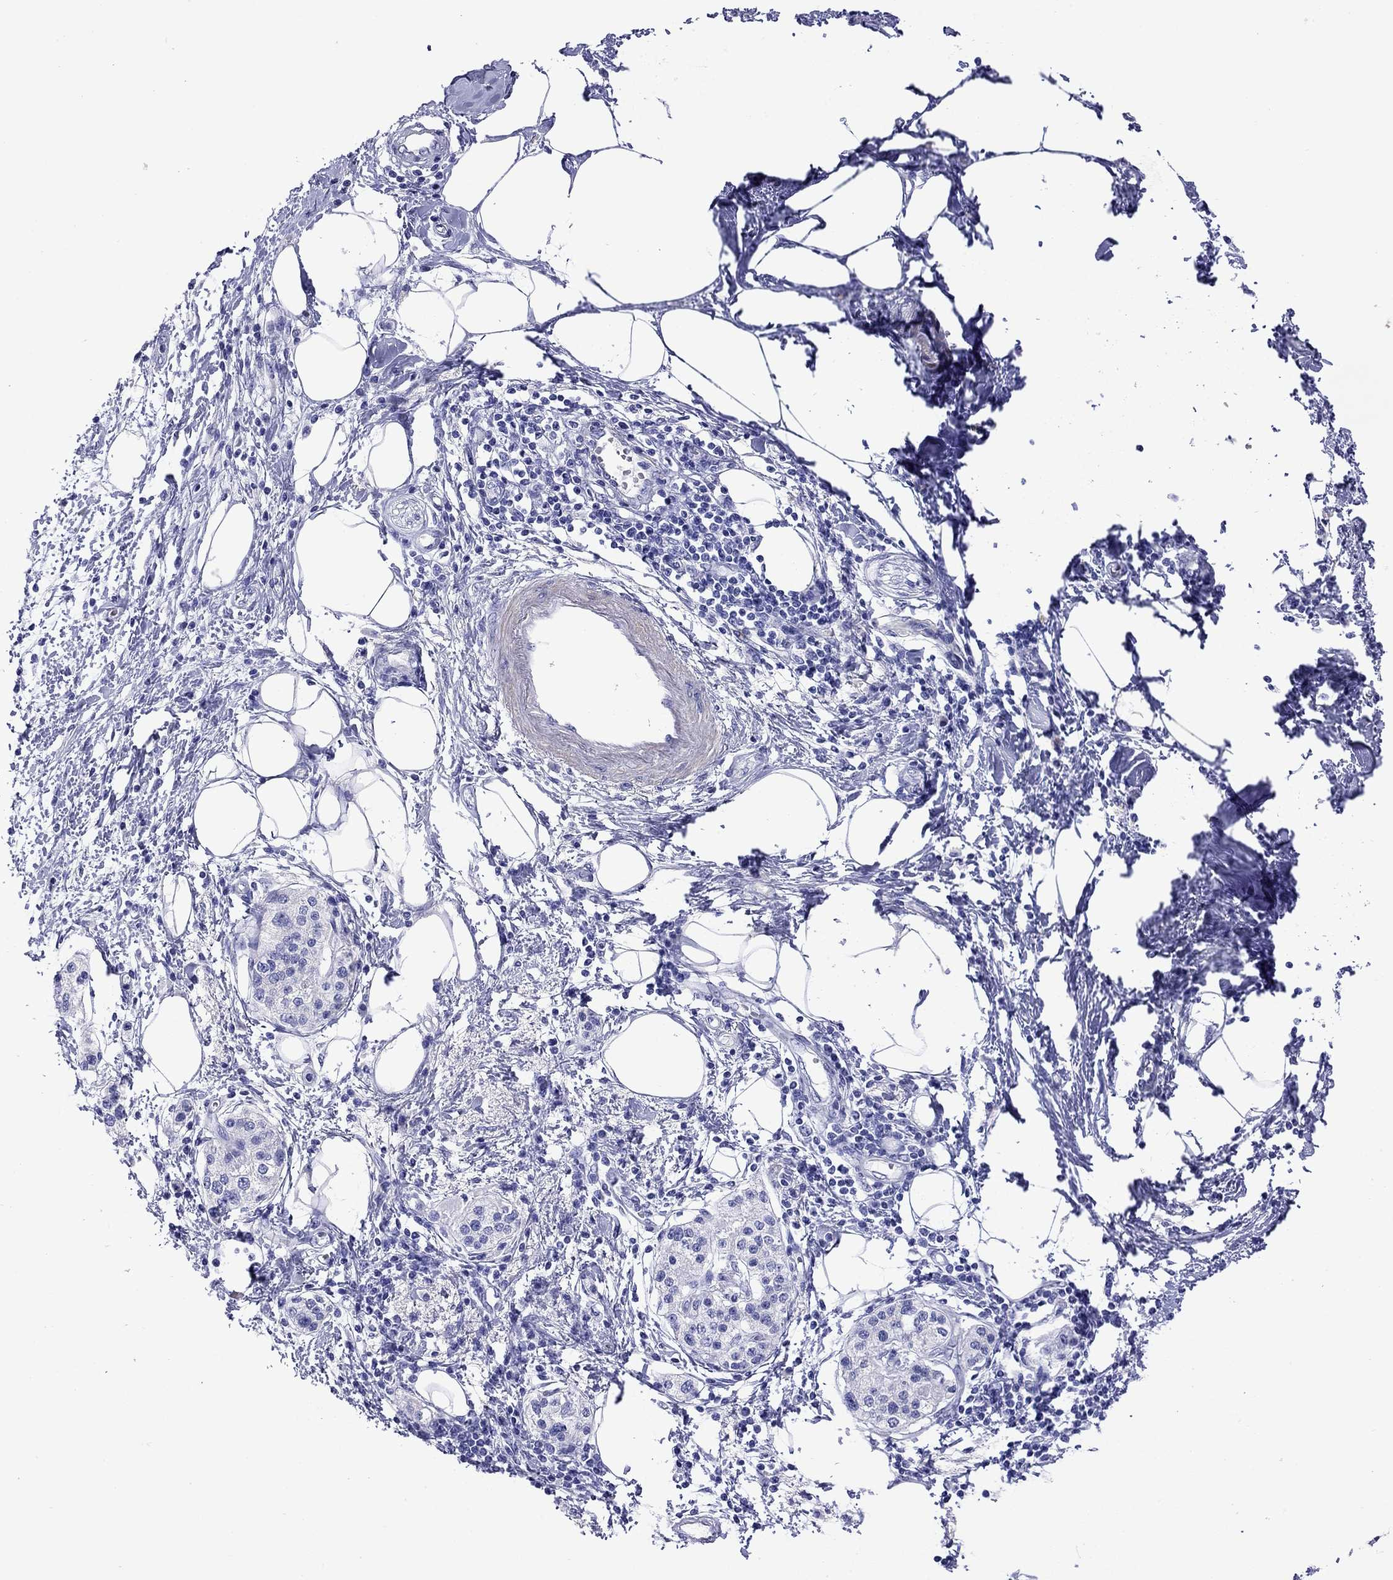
{"staining": {"intensity": "negative", "quantity": "none", "location": "none"}, "tissue": "pancreatic cancer", "cell_type": "Tumor cells", "image_type": "cancer", "snomed": [{"axis": "morphology", "description": "Normal tissue, NOS"}, {"axis": "morphology", "description": "Adenocarcinoma, NOS"}, {"axis": "topography", "description": "Pancreas"}, {"axis": "topography", "description": "Duodenum"}], "caption": "DAB immunohistochemical staining of human adenocarcinoma (pancreatic) shows no significant positivity in tumor cells.", "gene": "KIAA2012", "patient": {"sex": "female", "age": 60}}